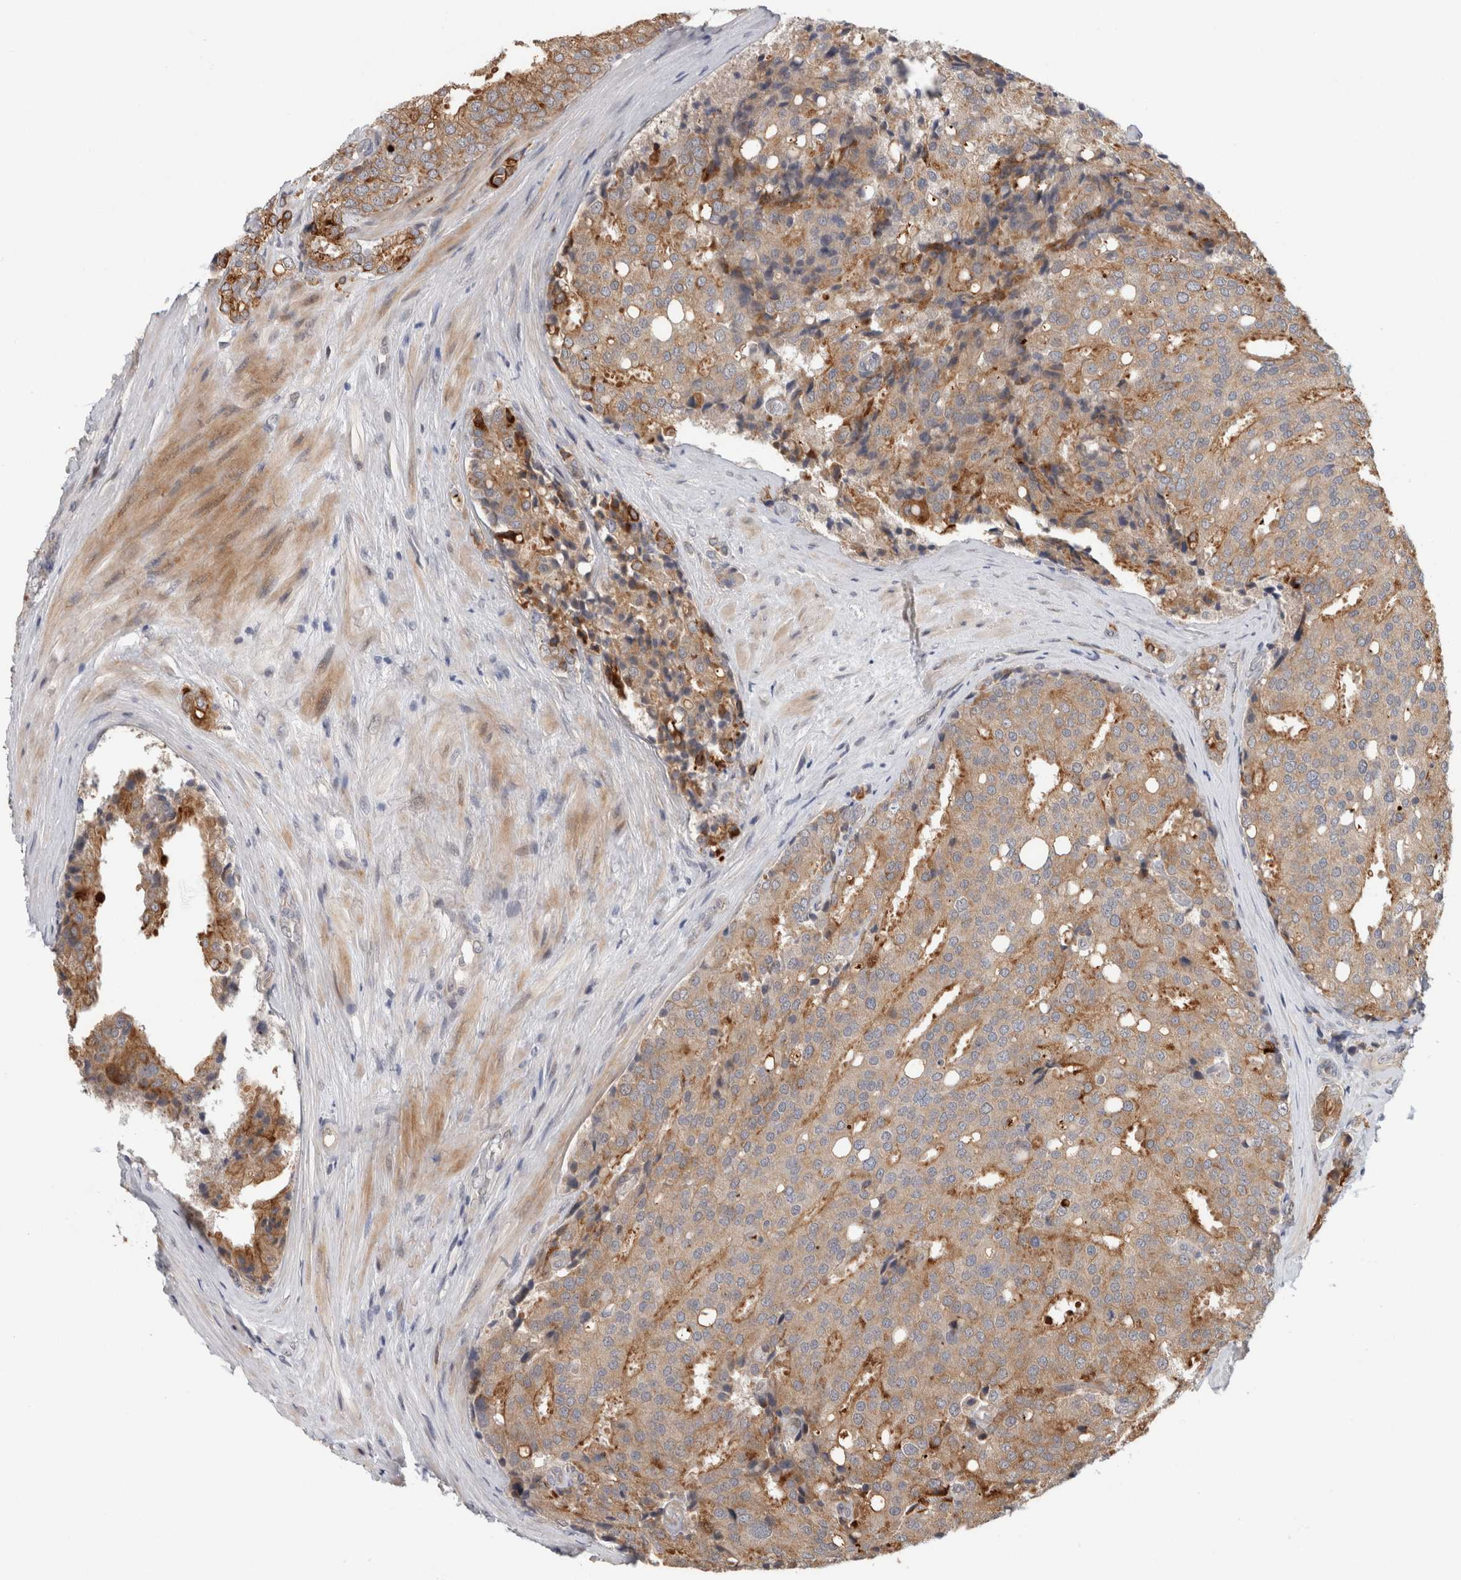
{"staining": {"intensity": "moderate", "quantity": ">75%", "location": "cytoplasmic/membranous"}, "tissue": "prostate cancer", "cell_type": "Tumor cells", "image_type": "cancer", "snomed": [{"axis": "morphology", "description": "Adenocarcinoma, High grade"}, {"axis": "topography", "description": "Prostate"}], "caption": "Immunohistochemical staining of human prostate cancer (high-grade adenocarcinoma) reveals medium levels of moderate cytoplasmic/membranous expression in approximately >75% of tumor cells.", "gene": "CRISPLD1", "patient": {"sex": "male", "age": 50}}